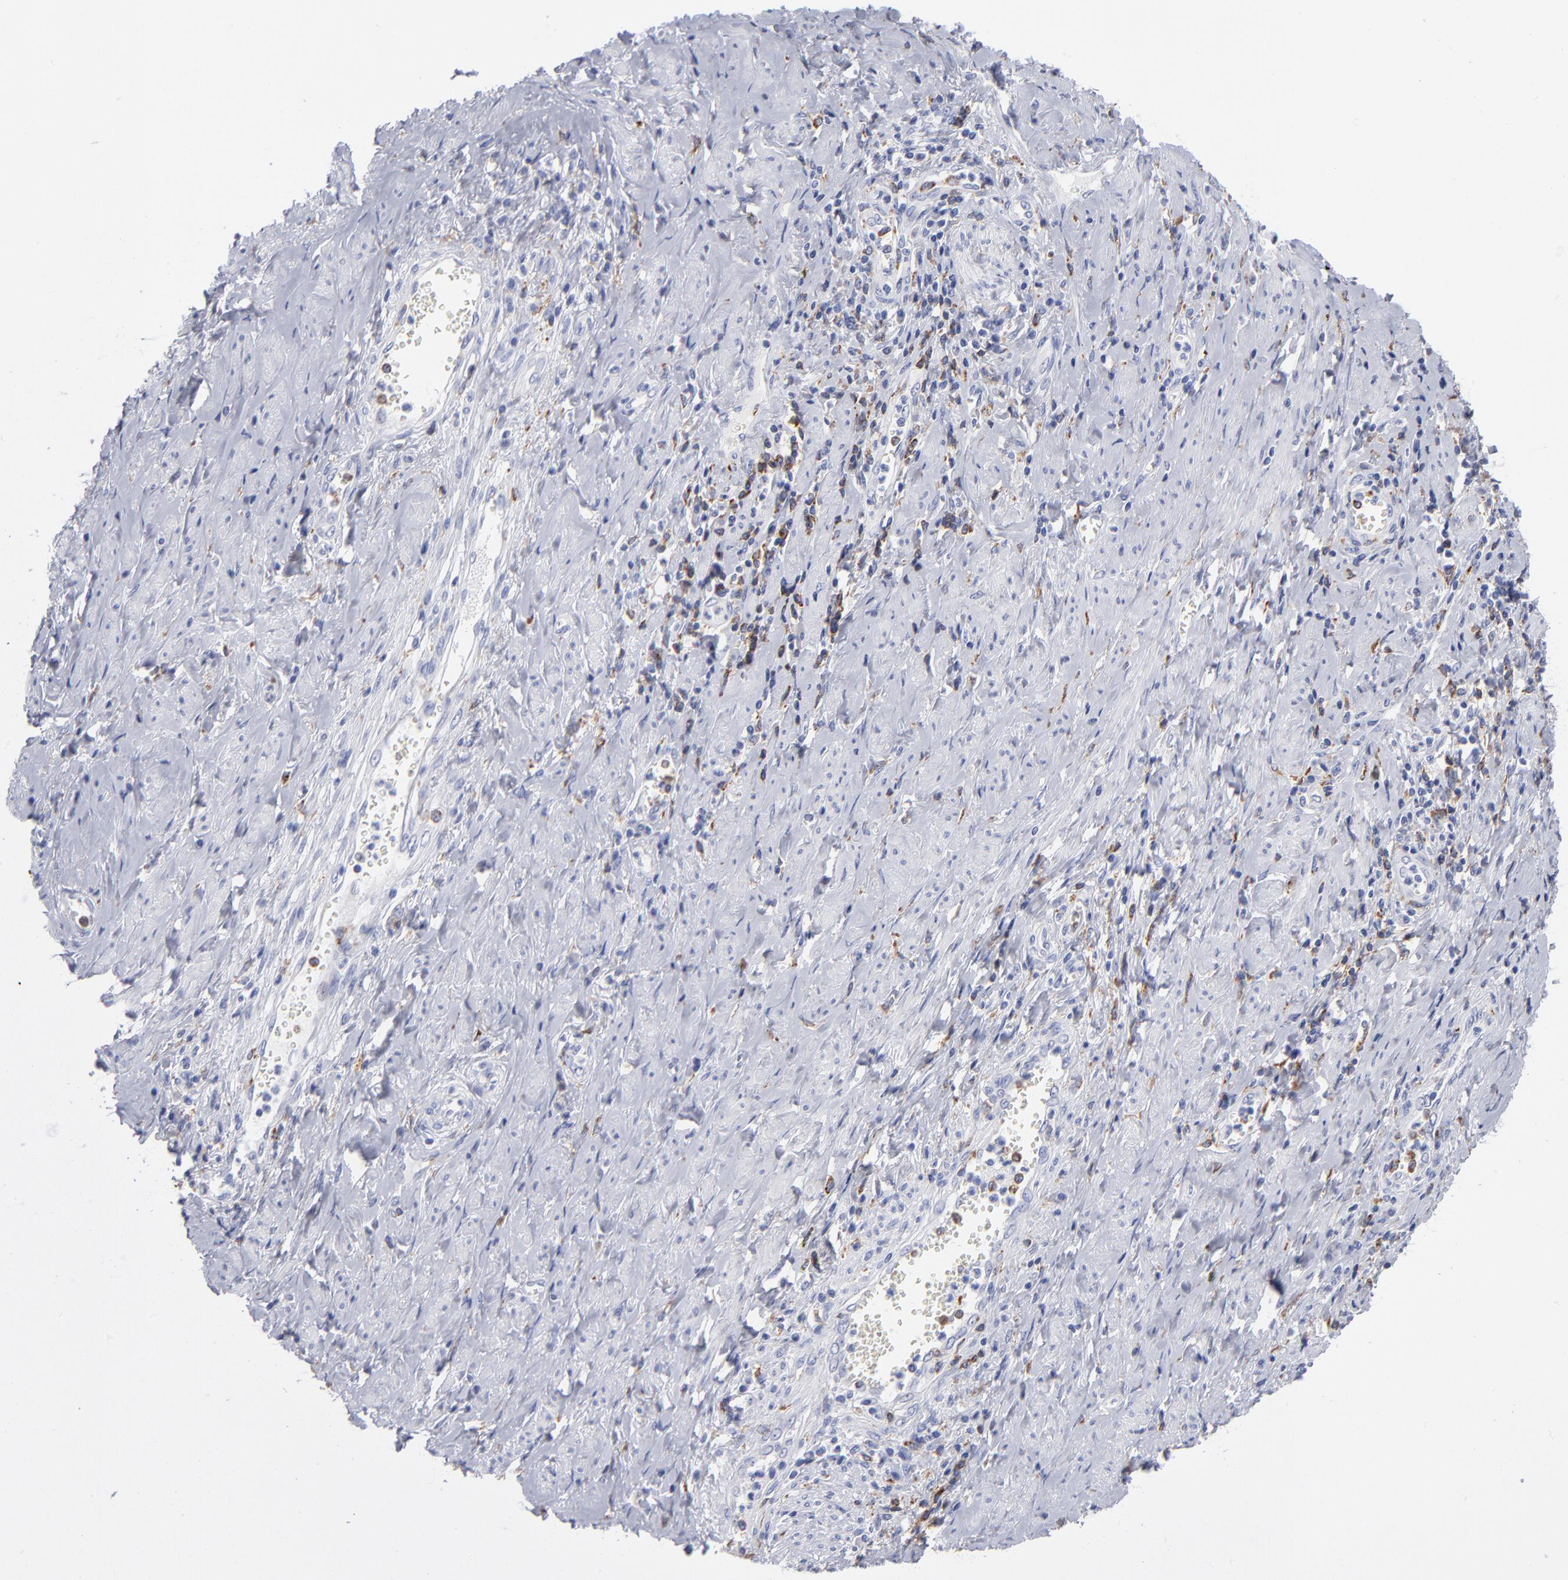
{"staining": {"intensity": "negative", "quantity": "none", "location": "none"}, "tissue": "cervical cancer", "cell_type": "Tumor cells", "image_type": "cancer", "snomed": [{"axis": "morphology", "description": "Squamous cell carcinoma, NOS"}, {"axis": "topography", "description": "Cervix"}], "caption": "High magnification brightfield microscopy of cervical cancer stained with DAB (3,3'-diaminobenzidine) (brown) and counterstained with hematoxylin (blue): tumor cells show no significant positivity.", "gene": "CD180", "patient": {"sex": "female", "age": 53}}